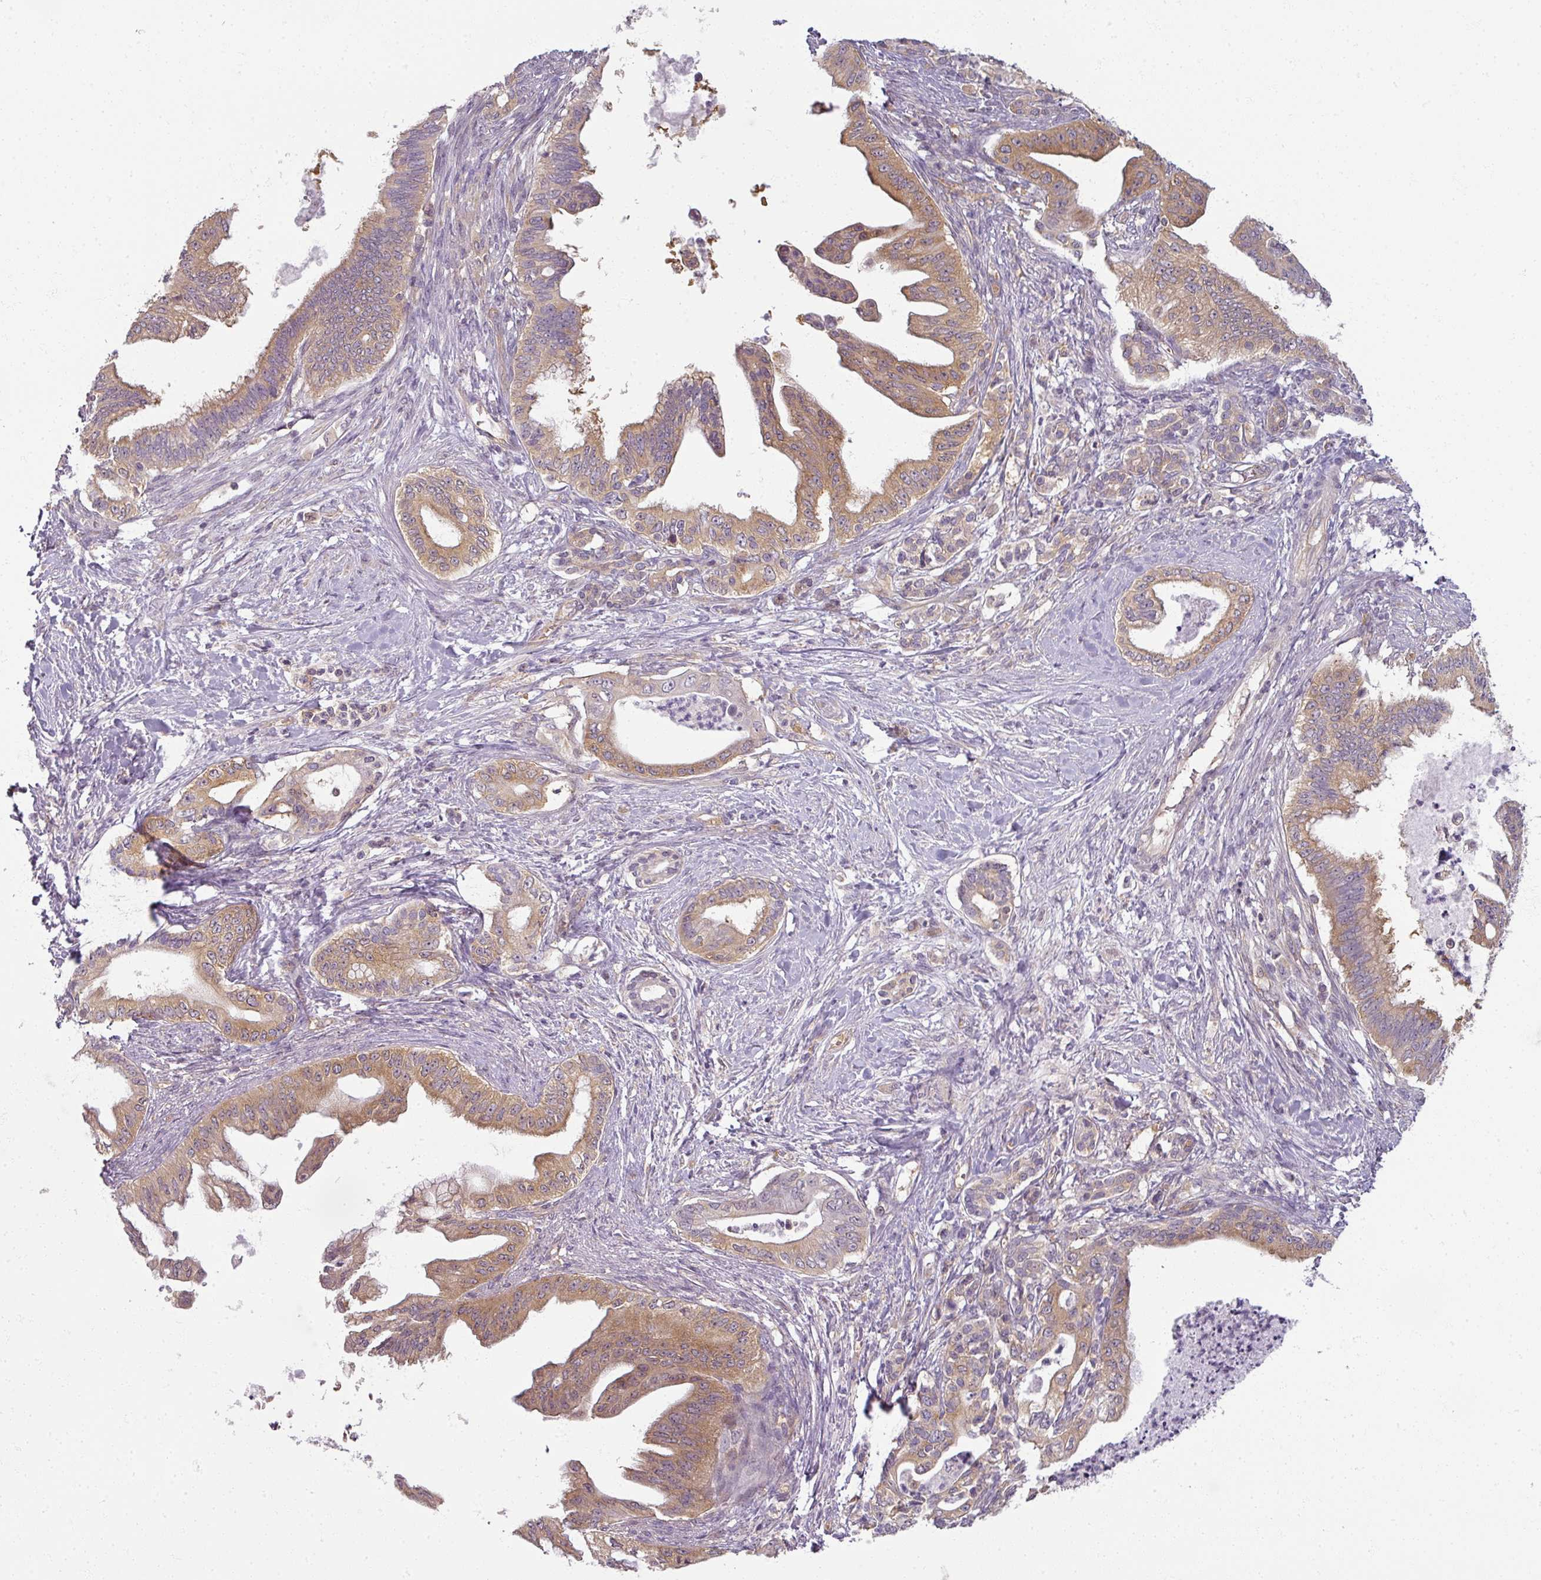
{"staining": {"intensity": "moderate", "quantity": "25%-75%", "location": "cytoplasmic/membranous"}, "tissue": "pancreatic cancer", "cell_type": "Tumor cells", "image_type": "cancer", "snomed": [{"axis": "morphology", "description": "Adenocarcinoma, NOS"}, {"axis": "topography", "description": "Pancreas"}], "caption": "Pancreatic adenocarcinoma was stained to show a protein in brown. There is medium levels of moderate cytoplasmic/membranous staining in approximately 25%-75% of tumor cells.", "gene": "AGPAT4", "patient": {"sex": "male", "age": 58}}